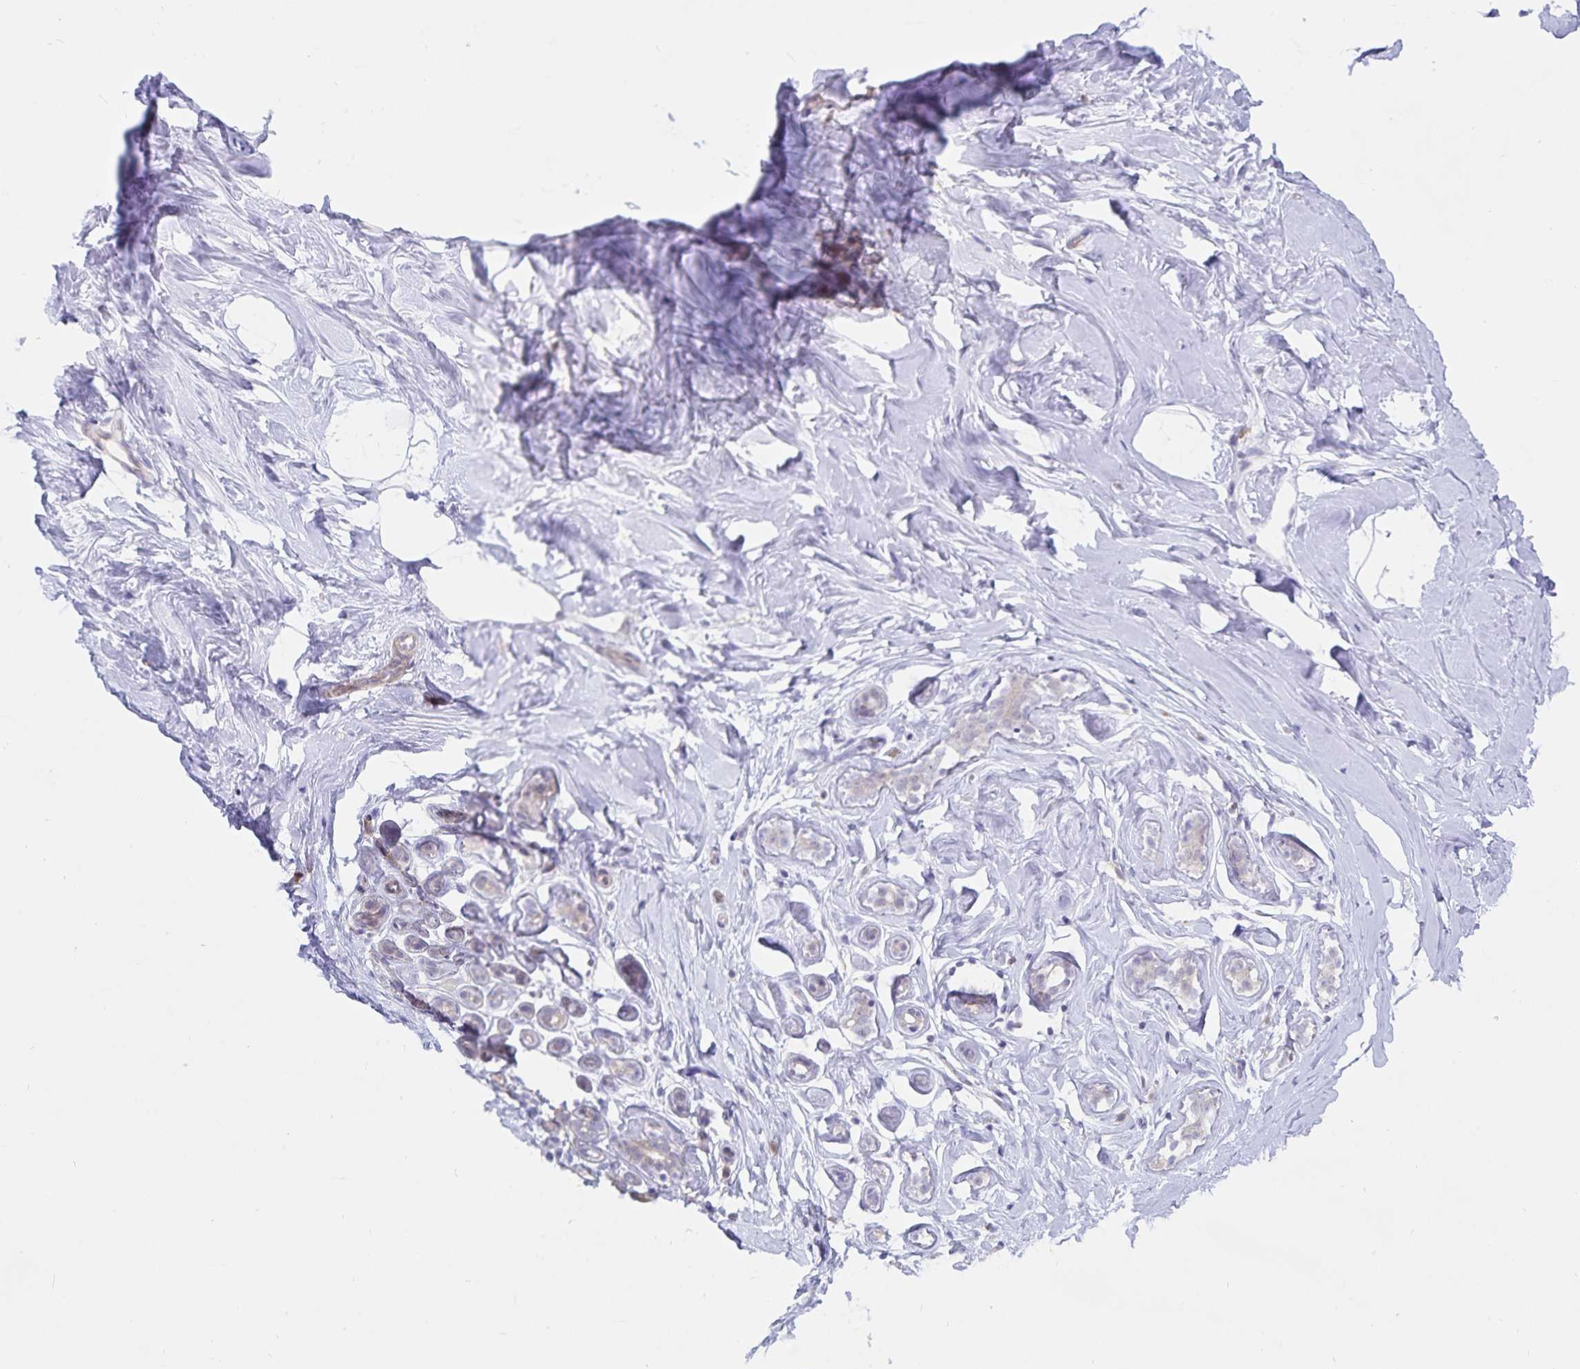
{"staining": {"intensity": "negative", "quantity": "none", "location": "none"}, "tissue": "breast", "cell_type": "Adipocytes", "image_type": "normal", "snomed": [{"axis": "morphology", "description": "Normal tissue, NOS"}, {"axis": "topography", "description": "Breast"}], "caption": "High power microscopy photomicrograph of an IHC micrograph of normal breast, revealing no significant positivity in adipocytes. (Brightfield microscopy of DAB immunohistochemistry (IHC) at high magnification).", "gene": "ATP2A2", "patient": {"sex": "female", "age": 32}}